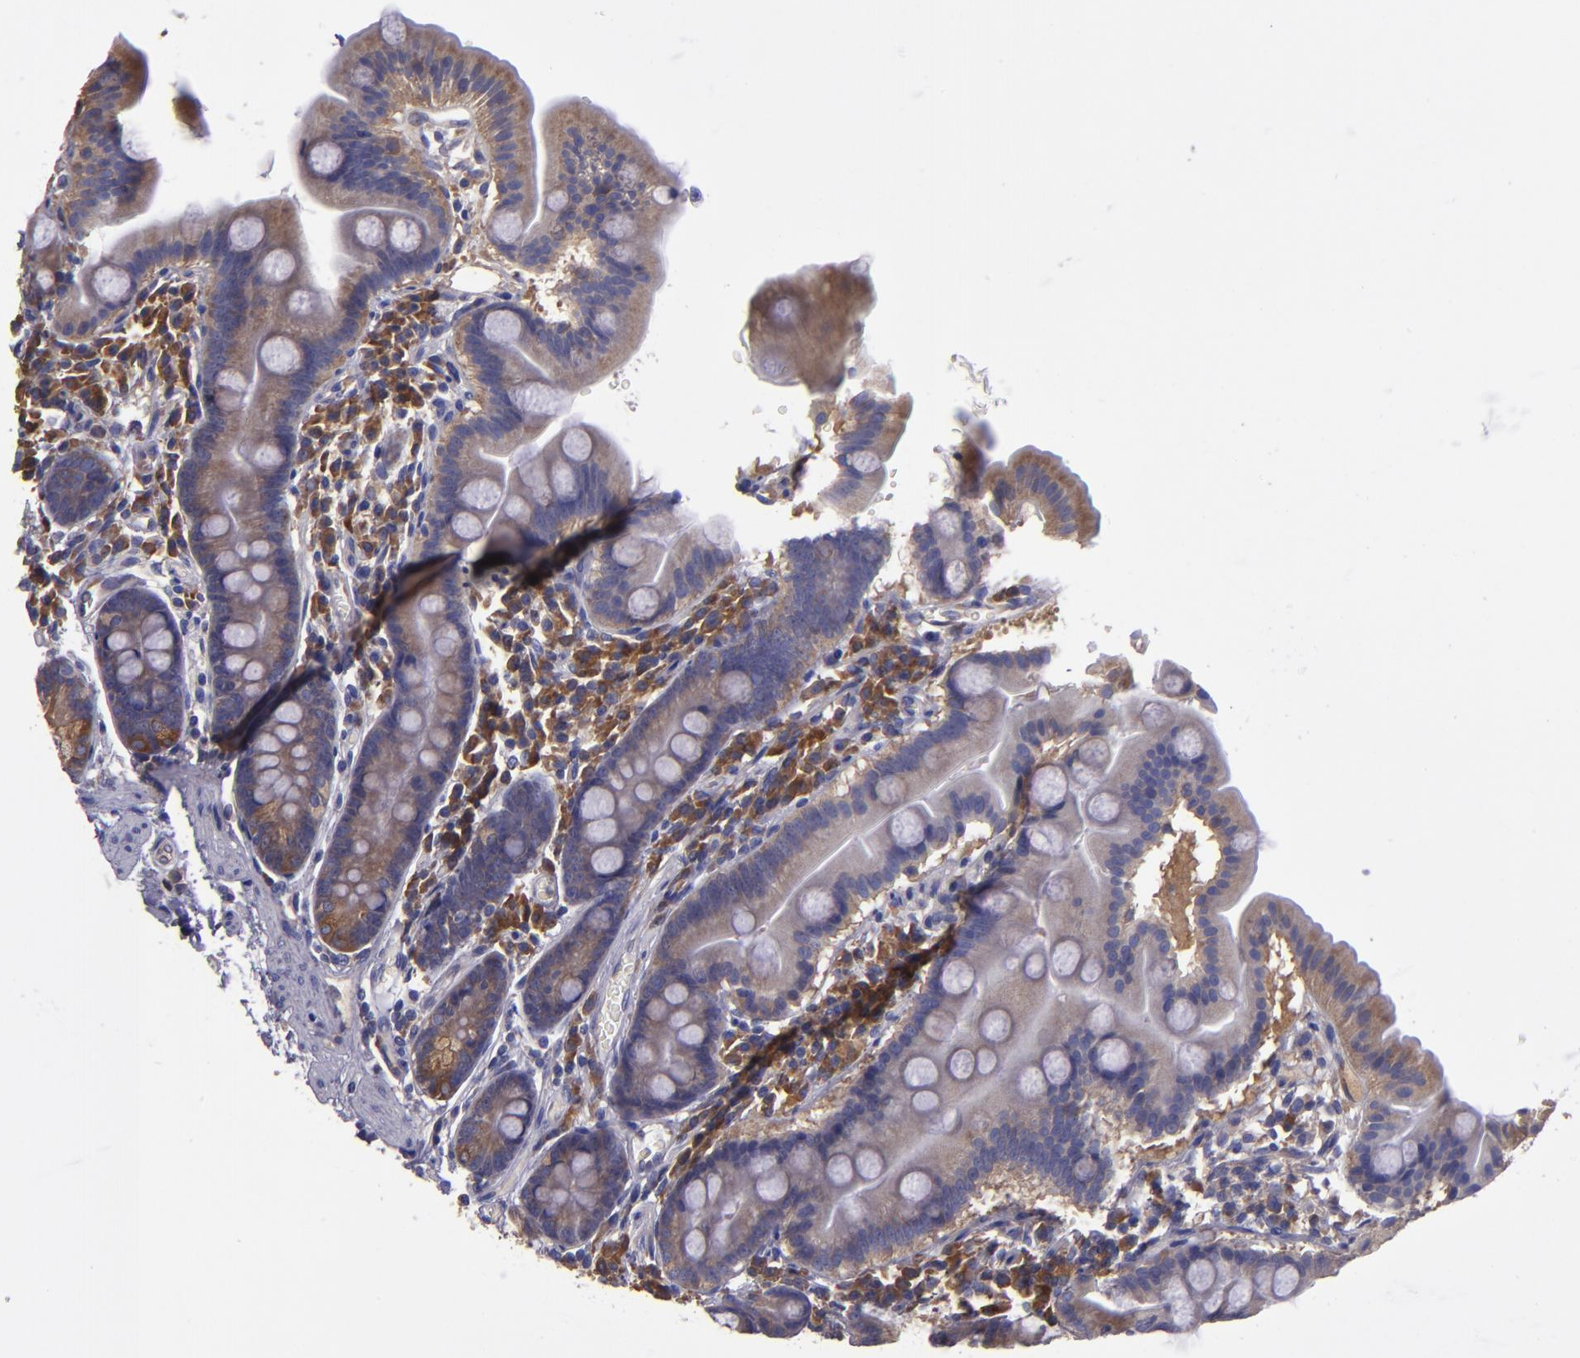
{"staining": {"intensity": "weak", "quantity": ">75%", "location": "cytoplasmic/membranous"}, "tissue": "duodenum", "cell_type": "Glandular cells", "image_type": "normal", "snomed": [{"axis": "morphology", "description": "Normal tissue, NOS"}, {"axis": "topography", "description": "Duodenum"}], "caption": "Protein analysis of unremarkable duodenum reveals weak cytoplasmic/membranous staining in approximately >75% of glandular cells. (DAB = brown stain, brightfield microscopy at high magnification).", "gene": "CARS1", "patient": {"sex": "male", "age": 50}}